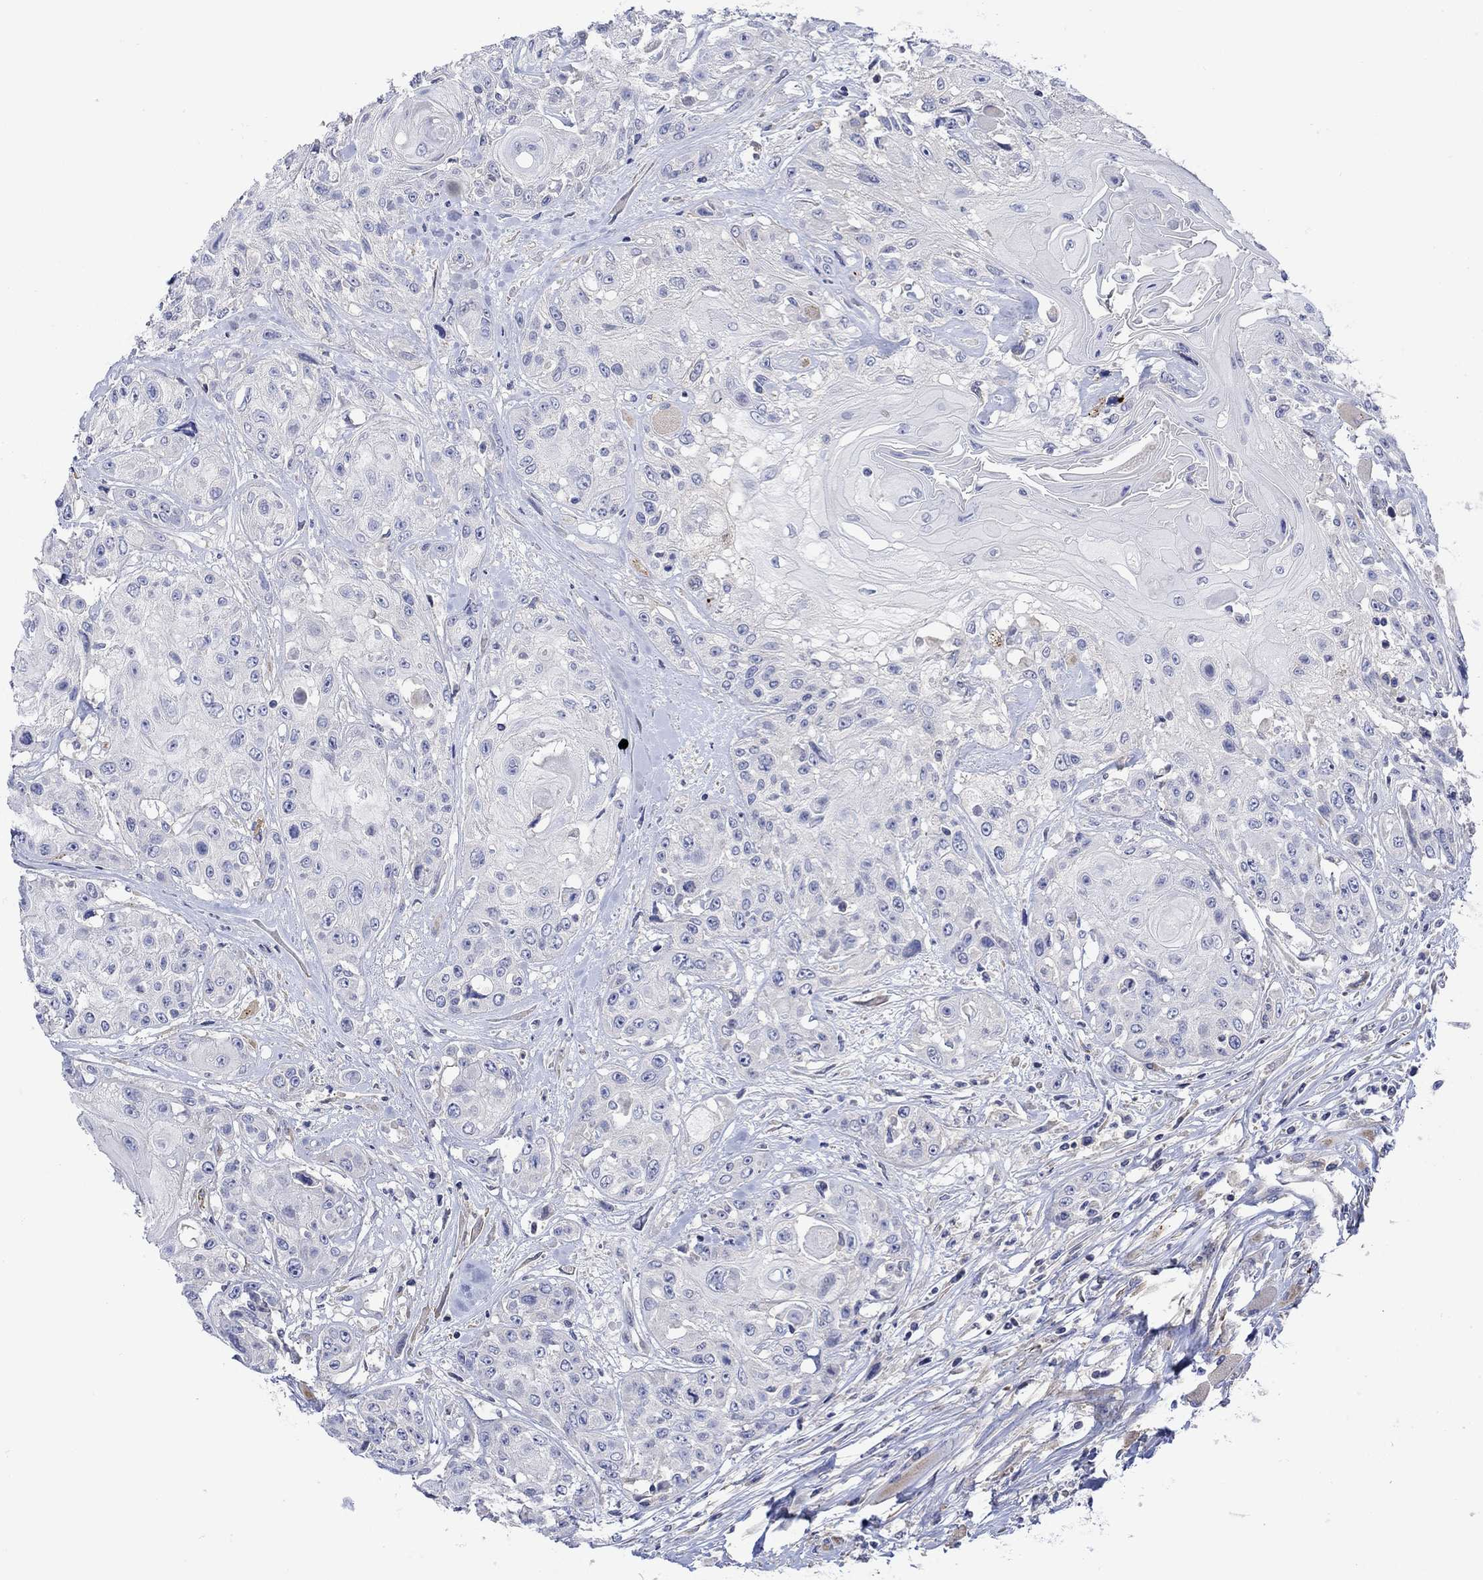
{"staining": {"intensity": "negative", "quantity": "none", "location": "none"}, "tissue": "head and neck cancer", "cell_type": "Tumor cells", "image_type": "cancer", "snomed": [{"axis": "morphology", "description": "Squamous cell carcinoma, NOS"}, {"axis": "topography", "description": "Head-Neck"}], "caption": "There is no significant positivity in tumor cells of head and neck squamous cell carcinoma.", "gene": "MSI1", "patient": {"sex": "female", "age": 59}}